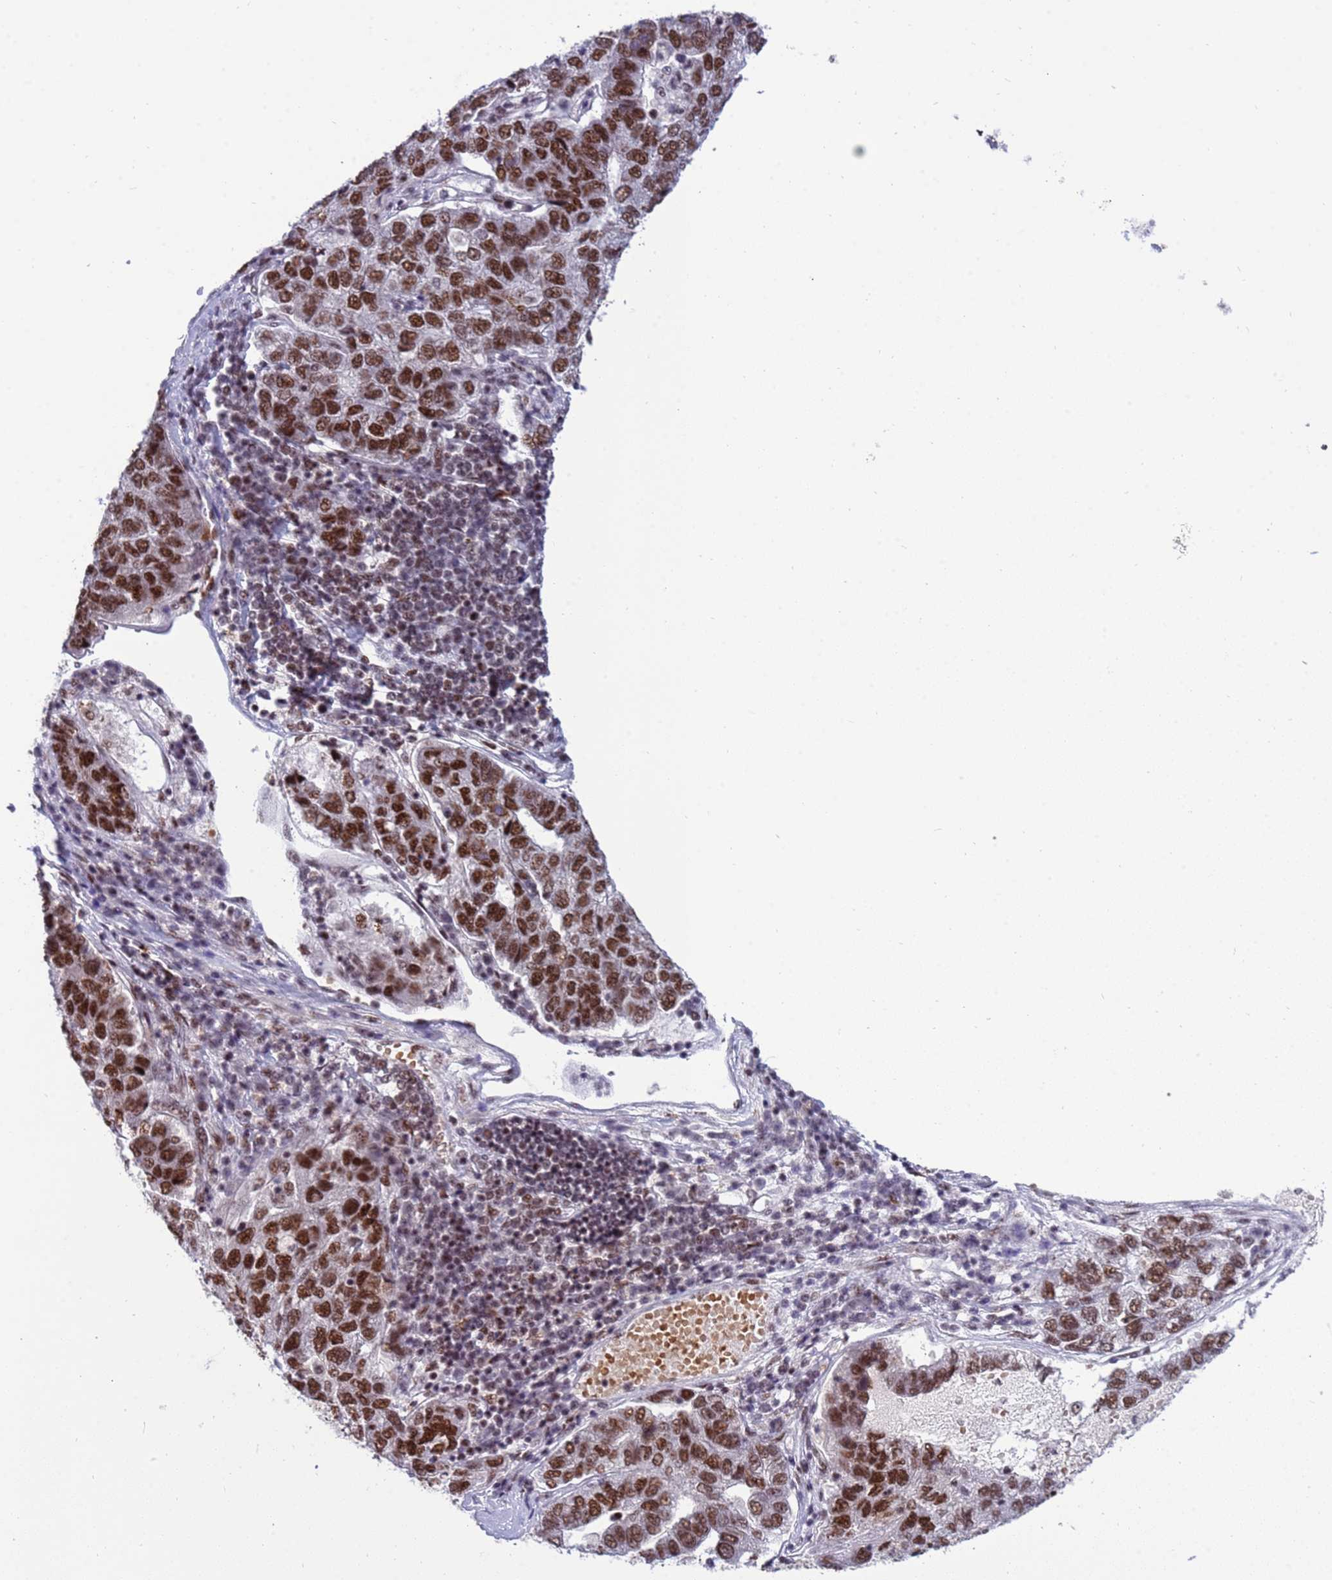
{"staining": {"intensity": "strong", "quantity": ">75%", "location": "nuclear"}, "tissue": "pancreatic cancer", "cell_type": "Tumor cells", "image_type": "cancer", "snomed": [{"axis": "morphology", "description": "Adenocarcinoma, NOS"}, {"axis": "topography", "description": "Pancreas"}], "caption": "DAB (3,3'-diaminobenzidine) immunohistochemical staining of adenocarcinoma (pancreatic) exhibits strong nuclear protein staining in about >75% of tumor cells. (DAB (3,3'-diaminobenzidine) IHC with brightfield microscopy, high magnification).", "gene": "THOC2", "patient": {"sex": "female", "age": 61}}